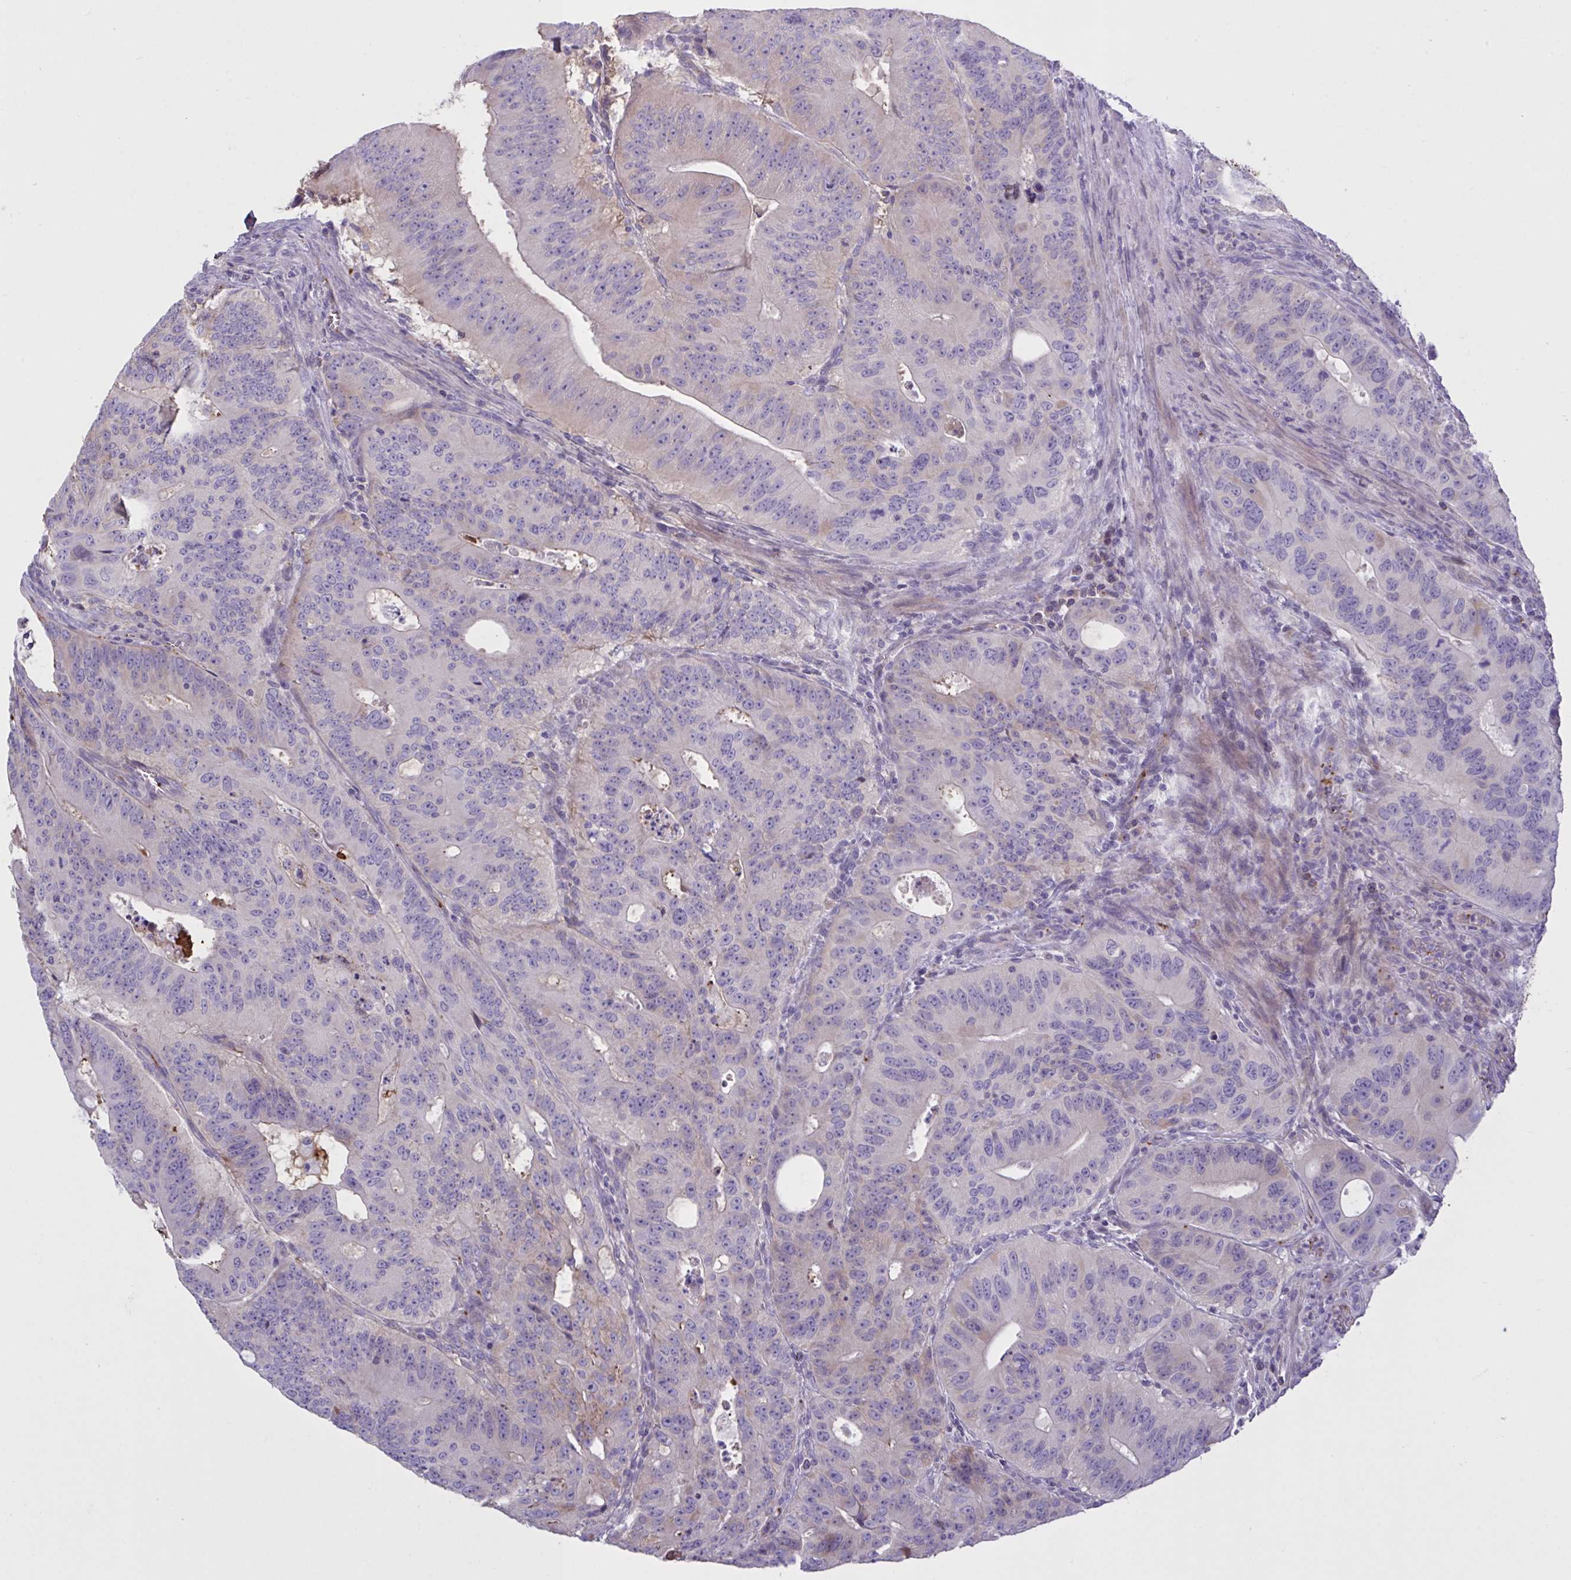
{"staining": {"intensity": "negative", "quantity": "none", "location": "none"}, "tissue": "colorectal cancer", "cell_type": "Tumor cells", "image_type": "cancer", "snomed": [{"axis": "morphology", "description": "Adenocarcinoma, NOS"}, {"axis": "topography", "description": "Colon"}], "caption": "An immunohistochemistry micrograph of colorectal cancer is shown. There is no staining in tumor cells of colorectal cancer.", "gene": "IL1R1", "patient": {"sex": "male", "age": 62}}